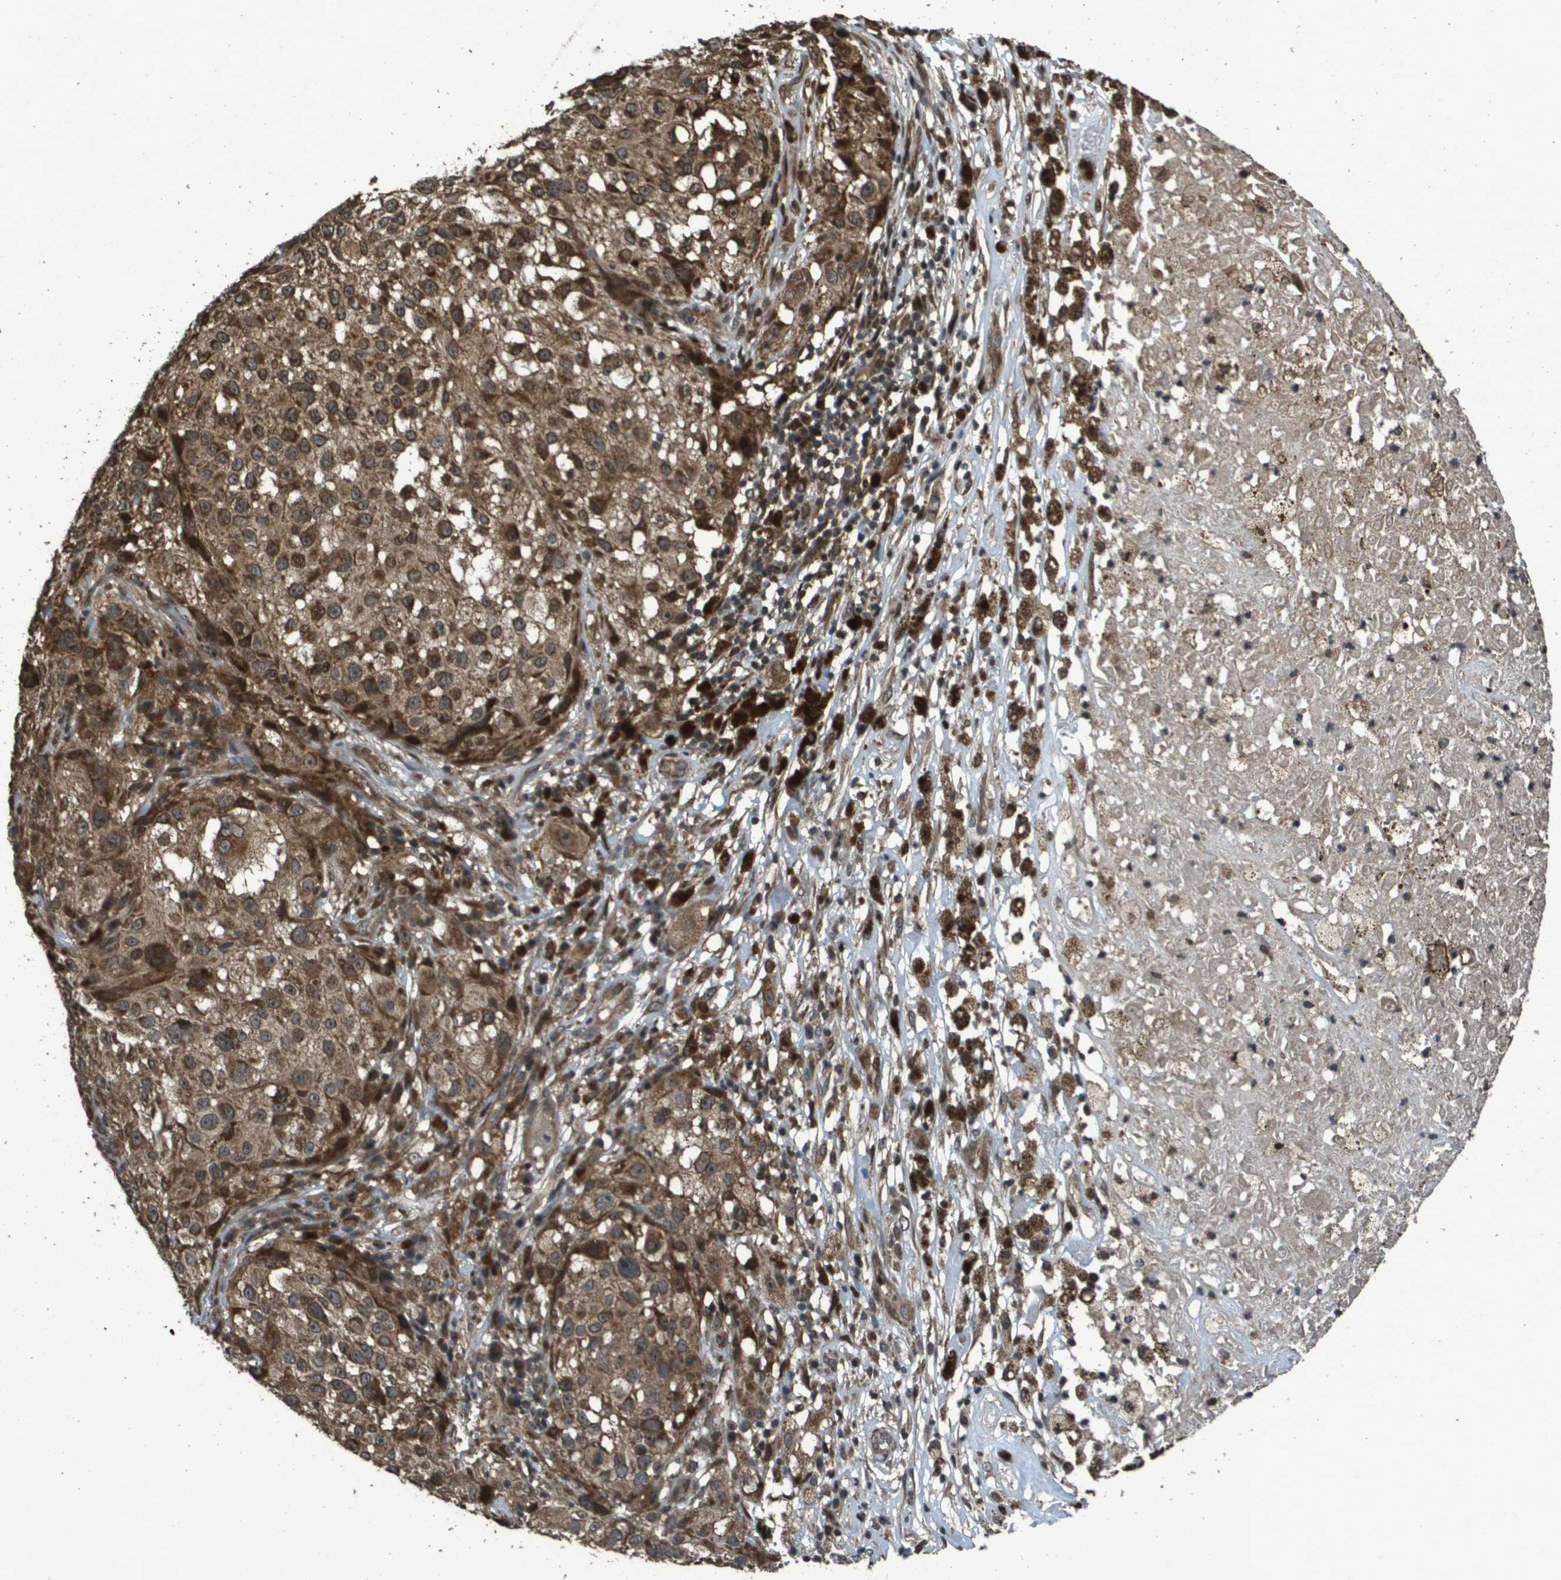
{"staining": {"intensity": "moderate", "quantity": ">75%", "location": "cytoplasmic/membranous"}, "tissue": "melanoma", "cell_type": "Tumor cells", "image_type": "cancer", "snomed": [{"axis": "morphology", "description": "Necrosis, NOS"}, {"axis": "morphology", "description": "Malignant melanoma, NOS"}, {"axis": "topography", "description": "Skin"}], "caption": "Brown immunohistochemical staining in melanoma demonstrates moderate cytoplasmic/membranous staining in approximately >75% of tumor cells.", "gene": "FIG4", "patient": {"sex": "female", "age": 87}}